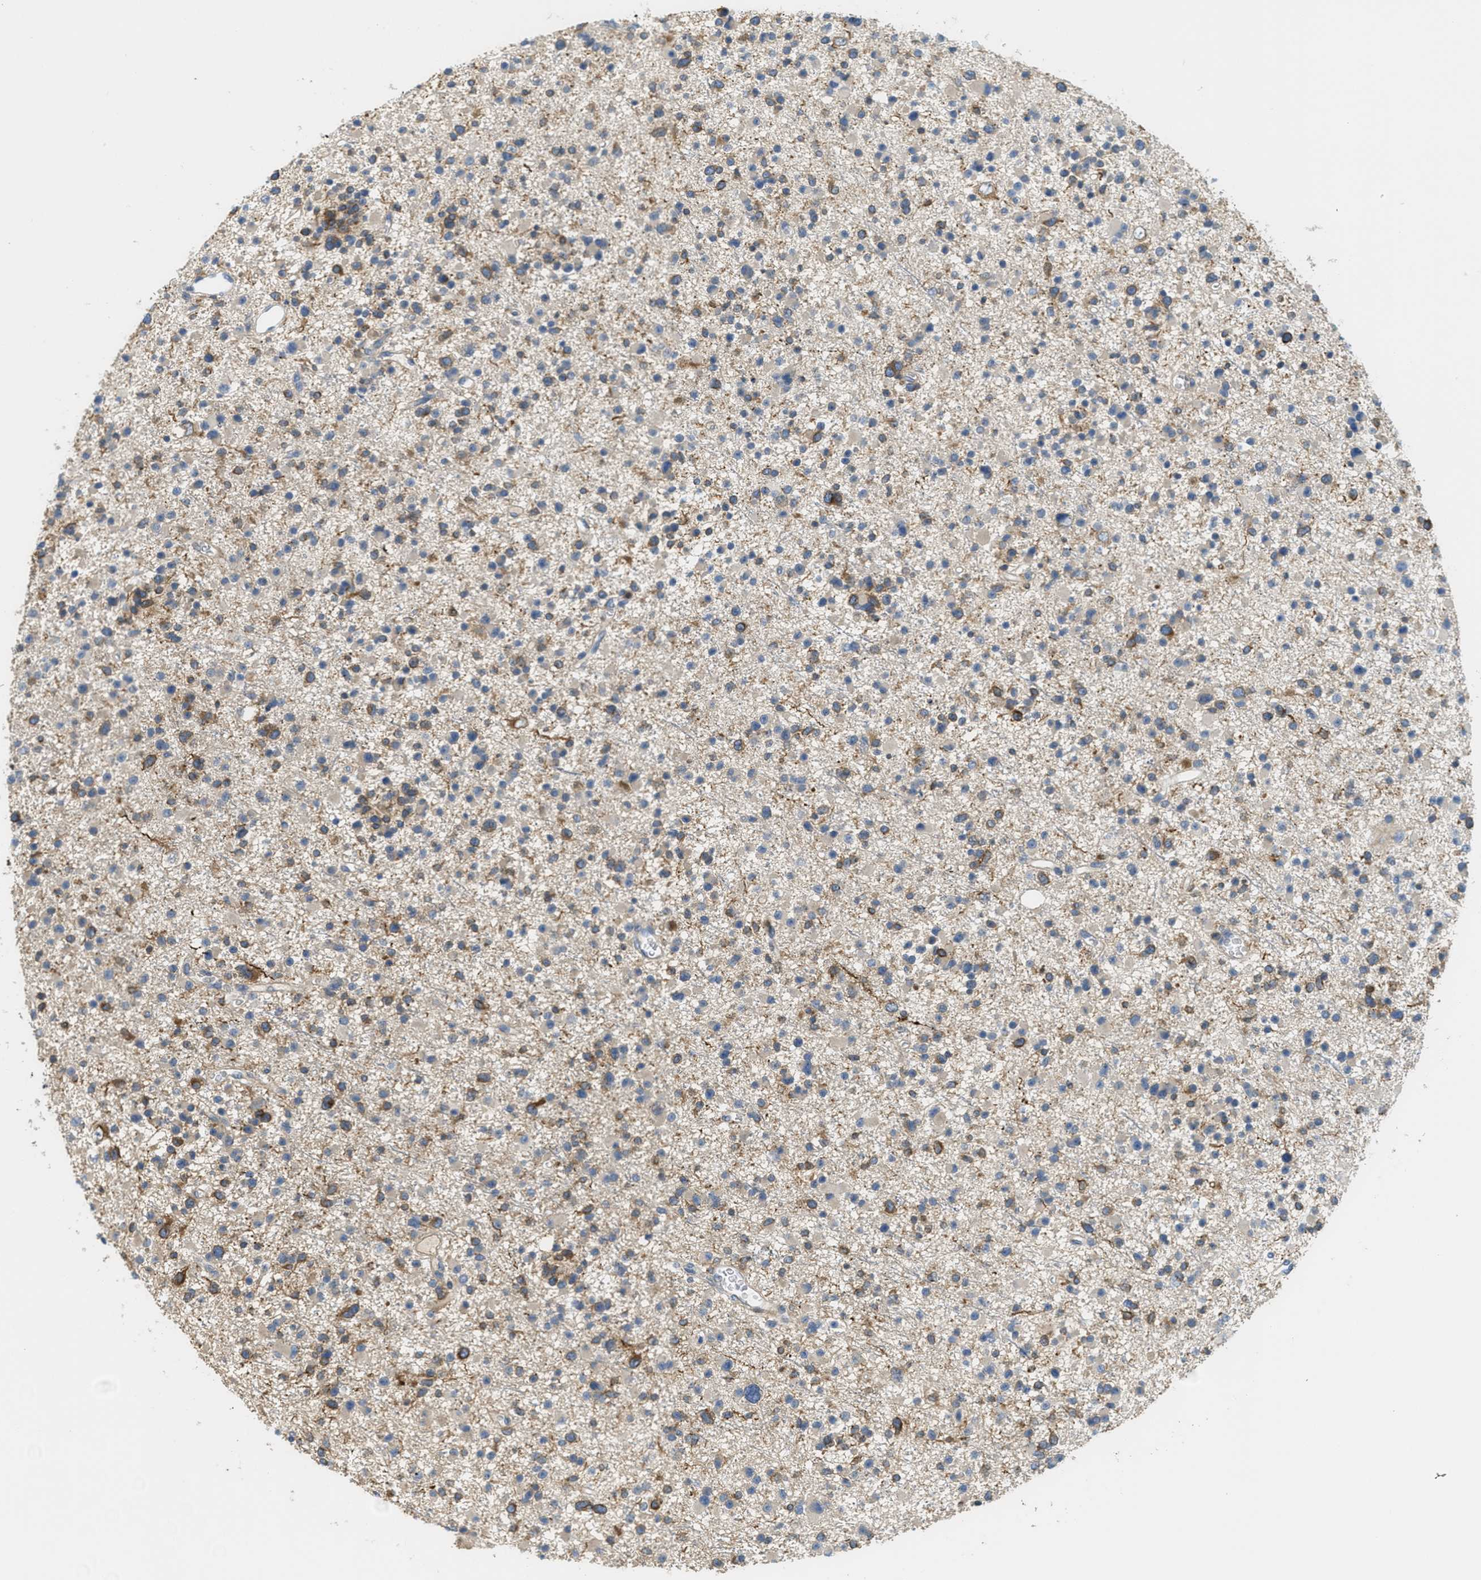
{"staining": {"intensity": "weak", "quantity": "25%-75%", "location": "cytoplasmic/membranous"}, "tissue": "glioma", "cell_type": "Tumor cells", "image_type": "cancer", "snomed": [{"axis": "morphology", "description": "Glioma, malignant, Low grade"}, {"axis": "topography", "description": "Brain"}], "caption": "Protein expression analysis of malignant glioma (low-grade) displays weak cytoplasmic/membranous positivity in about 25%-75% of tumor cells.", "gene": "GRIK2", "patient": {"sex": "female", "age": 22}}